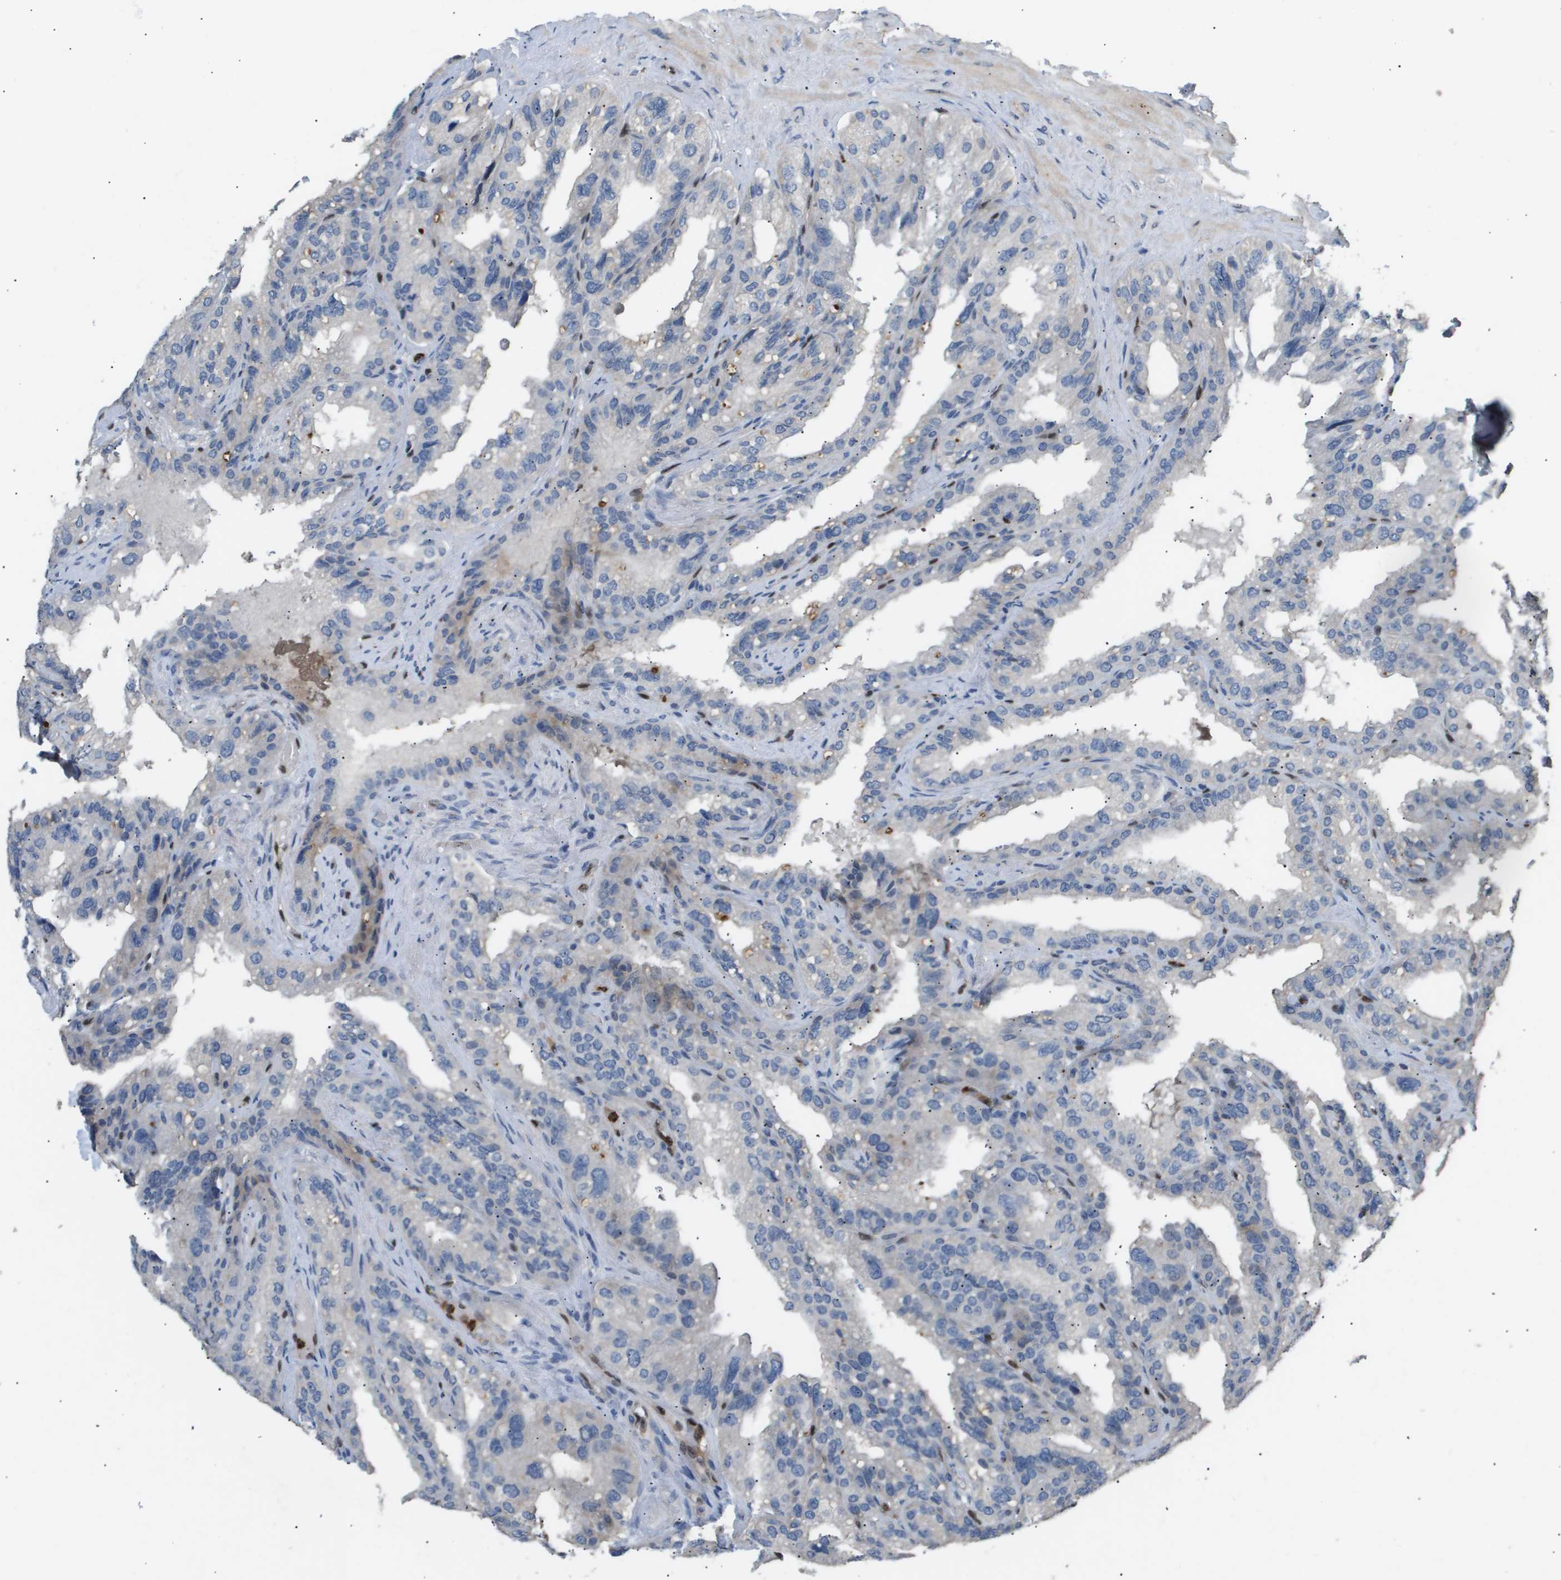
{"staining": {"intensity": "negative", "quantity": "none", "location": "none"}, "tissue": "seminal vesicle", "cell_type": "Glandular cells", "image_type": "normal", "snomed": [{"axis": "morphology", "description": "Normal tissue, NOS"}, {"axis": "topography", "description": "Seminal veicle"}], "caption": "High magnification brightfield microscopy of unremarkable seminal vesicle stained with DAB (3,3'-diaminobenzidine) (brown) and counterstained with hematoxylin (blue): glandular cells show no significant staining. (DAB (3,3'-diaminobenzidine) immunohistochemistry (IHC), high magnification).", "gene": "ERG", "patient": {"sex": "male", "age": 68}}